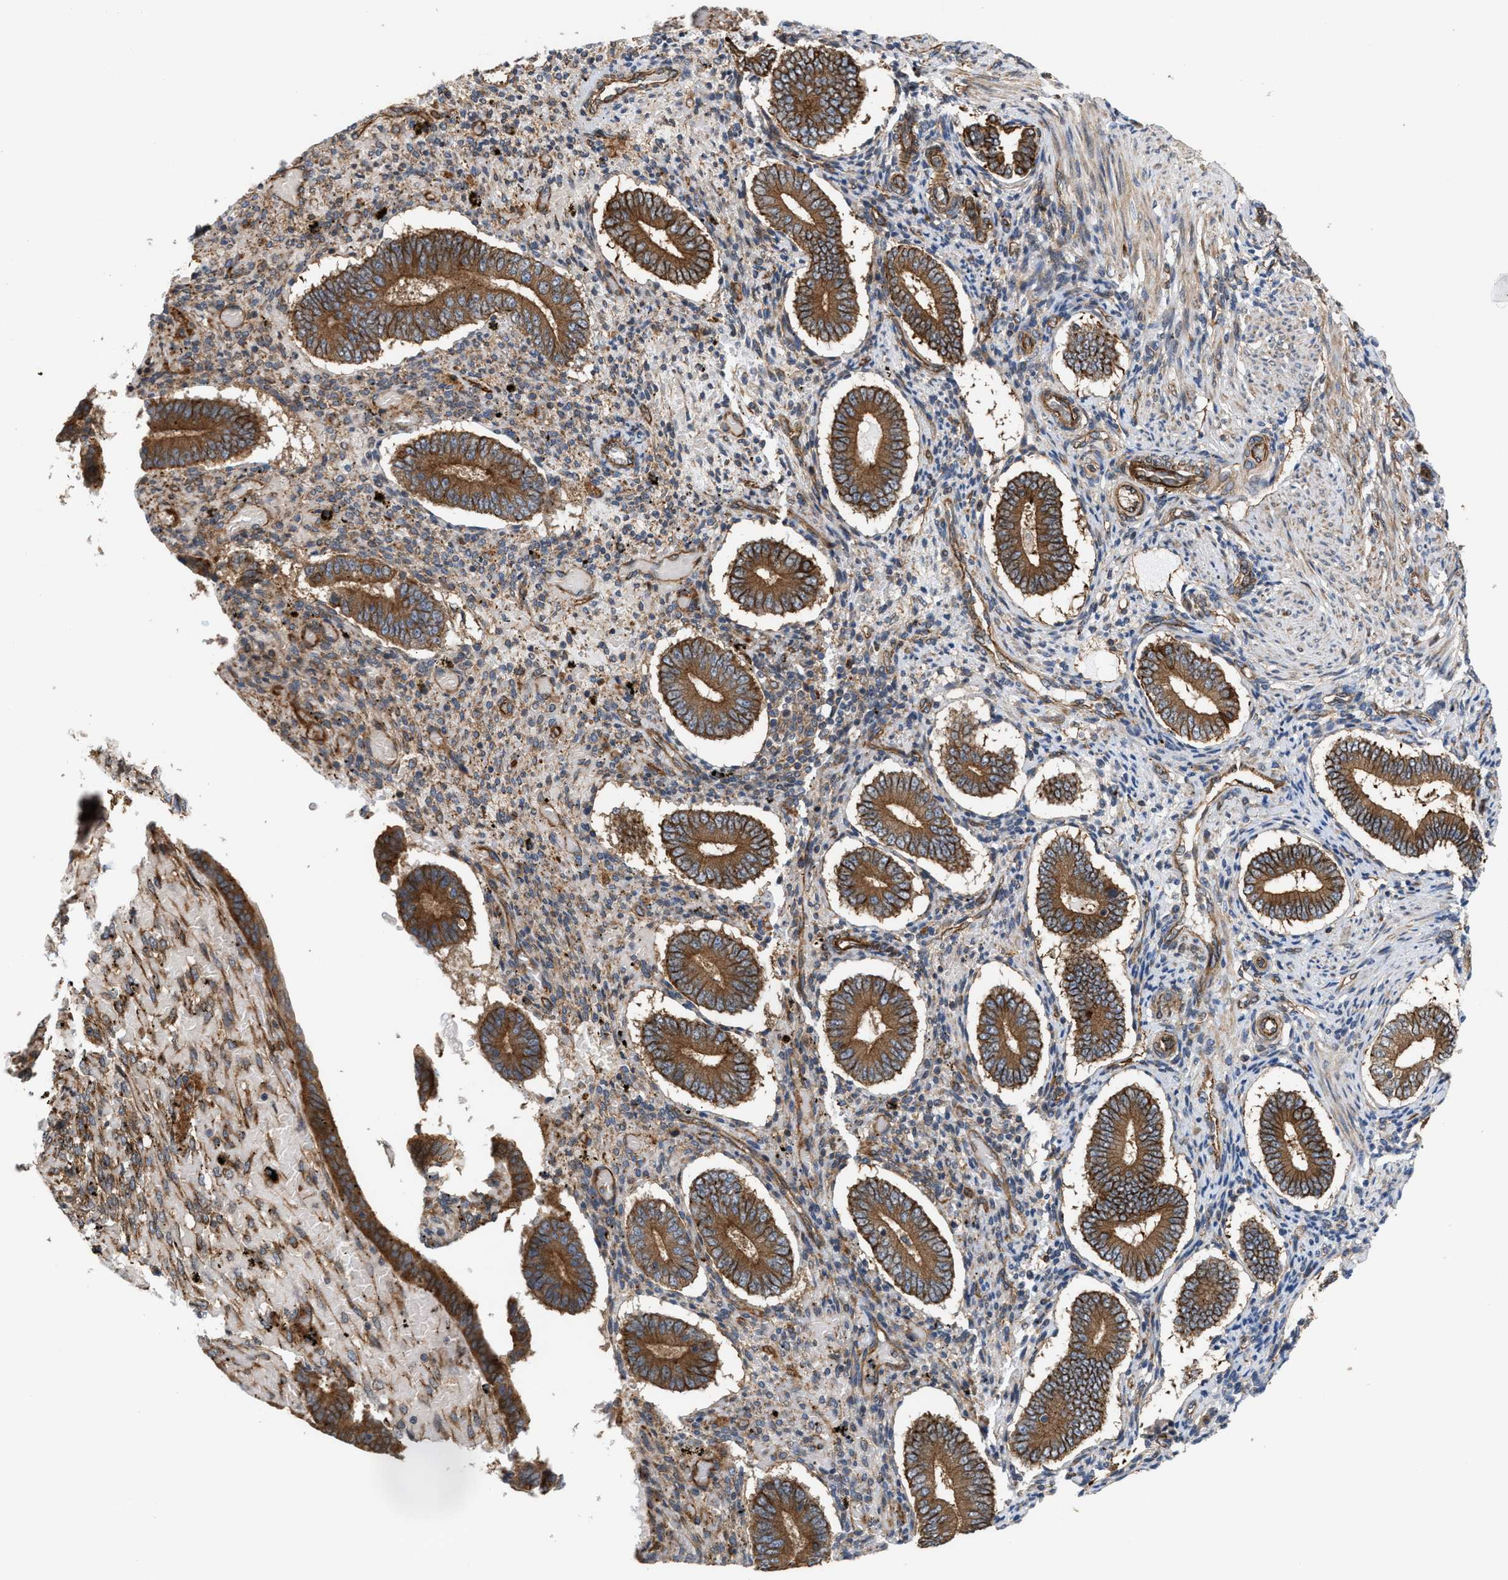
{"staining": {"intensity": "moderate", "quantity": ">75%", "location": "cytoplasmic/membranous"}, "tissue": "endometrium", "cell_type": "Cells in endometrial stroma", "image_type": "normal", "snomed": [{"axis": "morphology", "description": "Normal tissue, NOS"}, {"axis": "topography", "description": "Endometrium"}], "caption": "Endometrium stained with immunohistochemistry (IHC) exhibits moderate cytoplasmic/membranous positivity in approximately >75% of cells in endometrial stroma. The staining is performed using DAB (3,3'-diaminobenzidine) brown chromogen to label protein expression. The nuclei are counter-stained blue using hematoxylin.", "gene": "EPS15L1", "patient": {"sex": "female", "age": 42}}